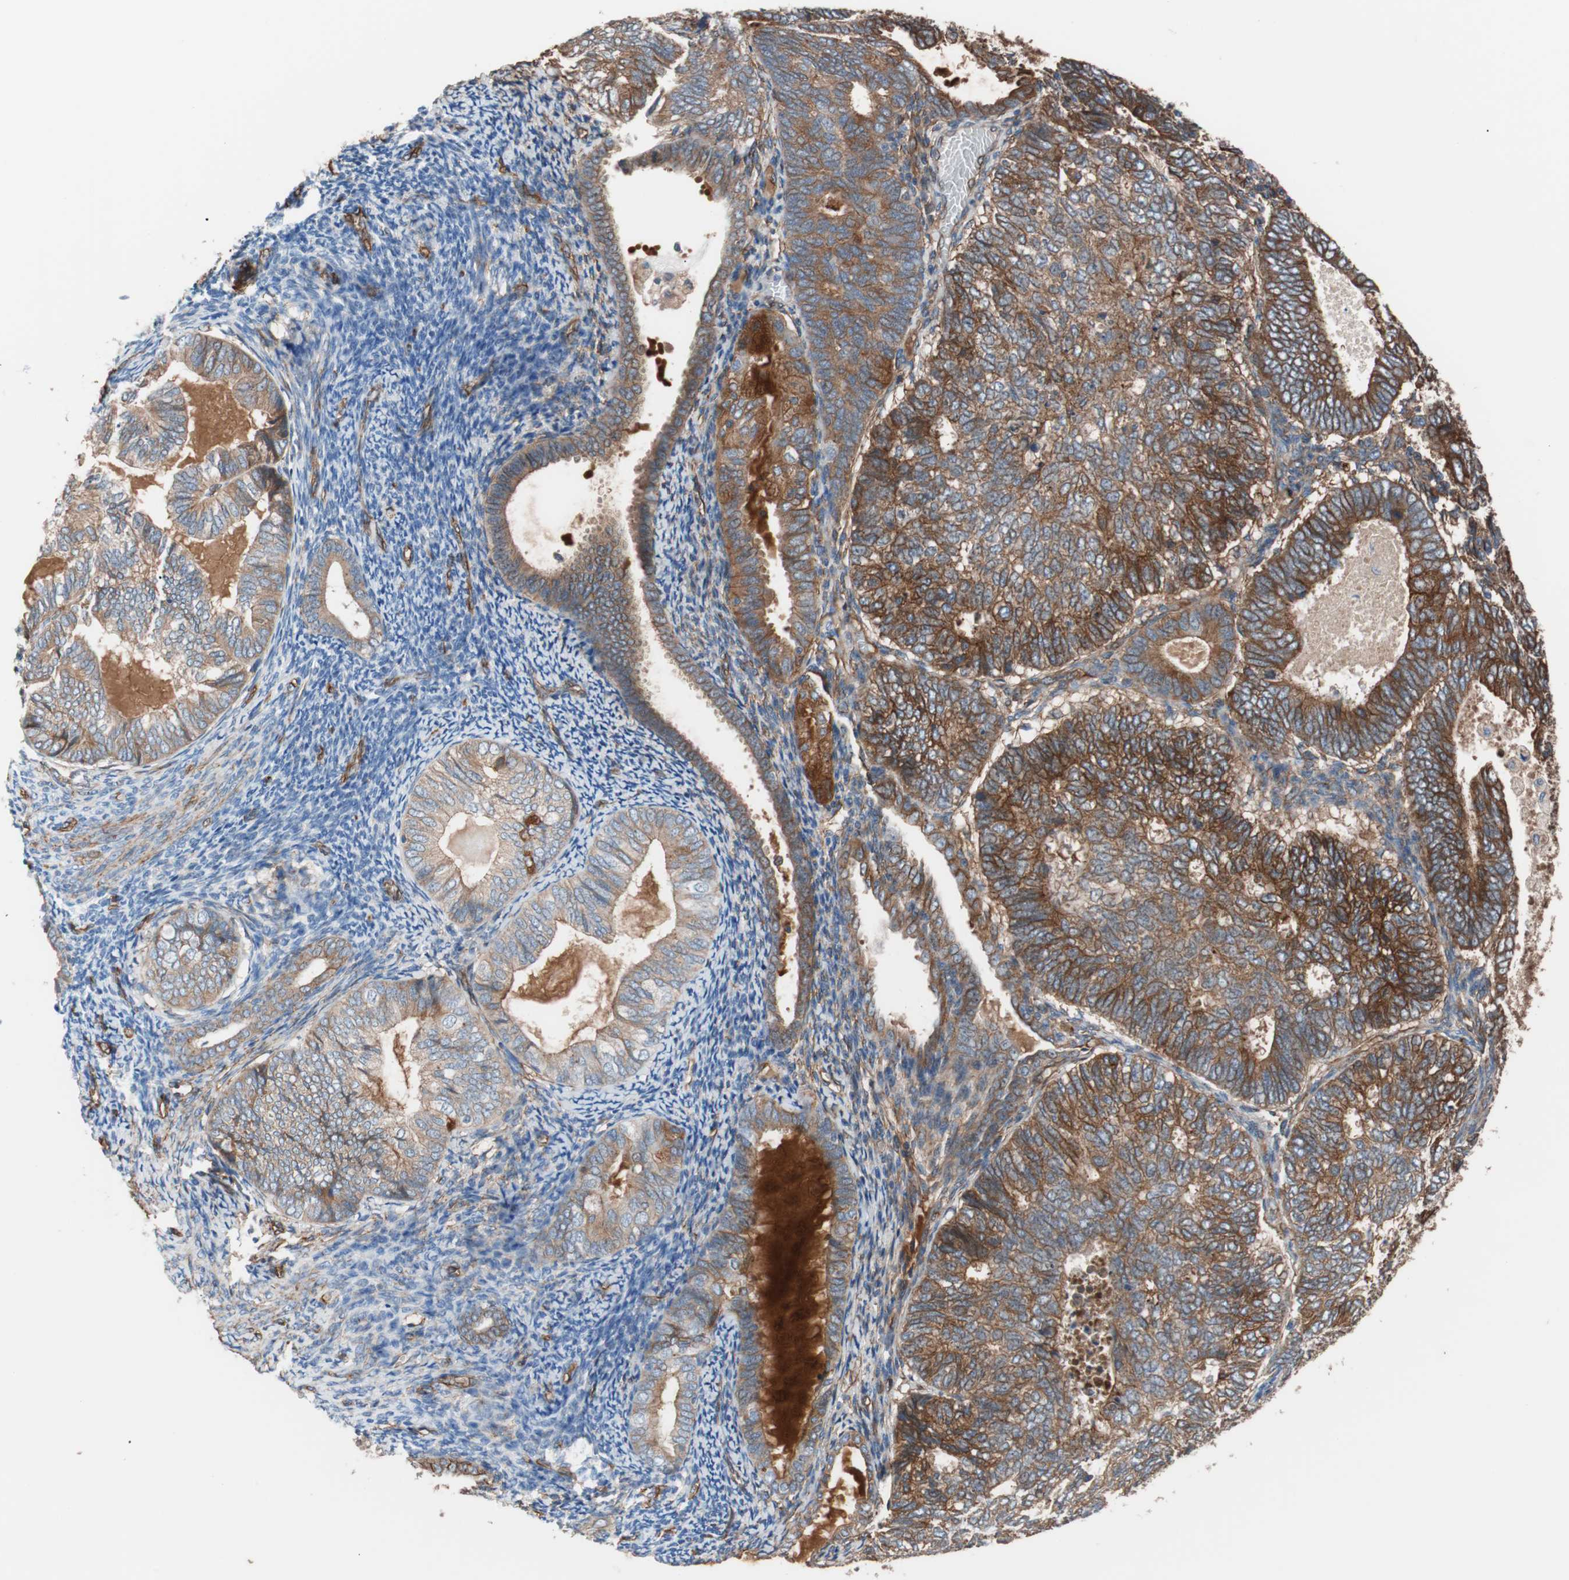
{"staining": {"intensity": "strong", "quantity": ">75%", "location": "cytoplasmic/membranous"}, "tissue": "endometrial cancer", "cell_type": "Tumor cells", "image_type": "cancer", "snomed": [{"axis": "morphology", "description": "Adenocarcinoma, NOS"}, {"axis": "topography", "description": "Uterus"}], "caption": "Protein staining by IHC exhibits strong cytoplasmic/membranous positivity in about >75% of tumor cells in endometrial adenocarcinoma. Nuclei are stained in blue.", "gene": "SPINT1", "patient": {"sex": "female", "age": 60}}